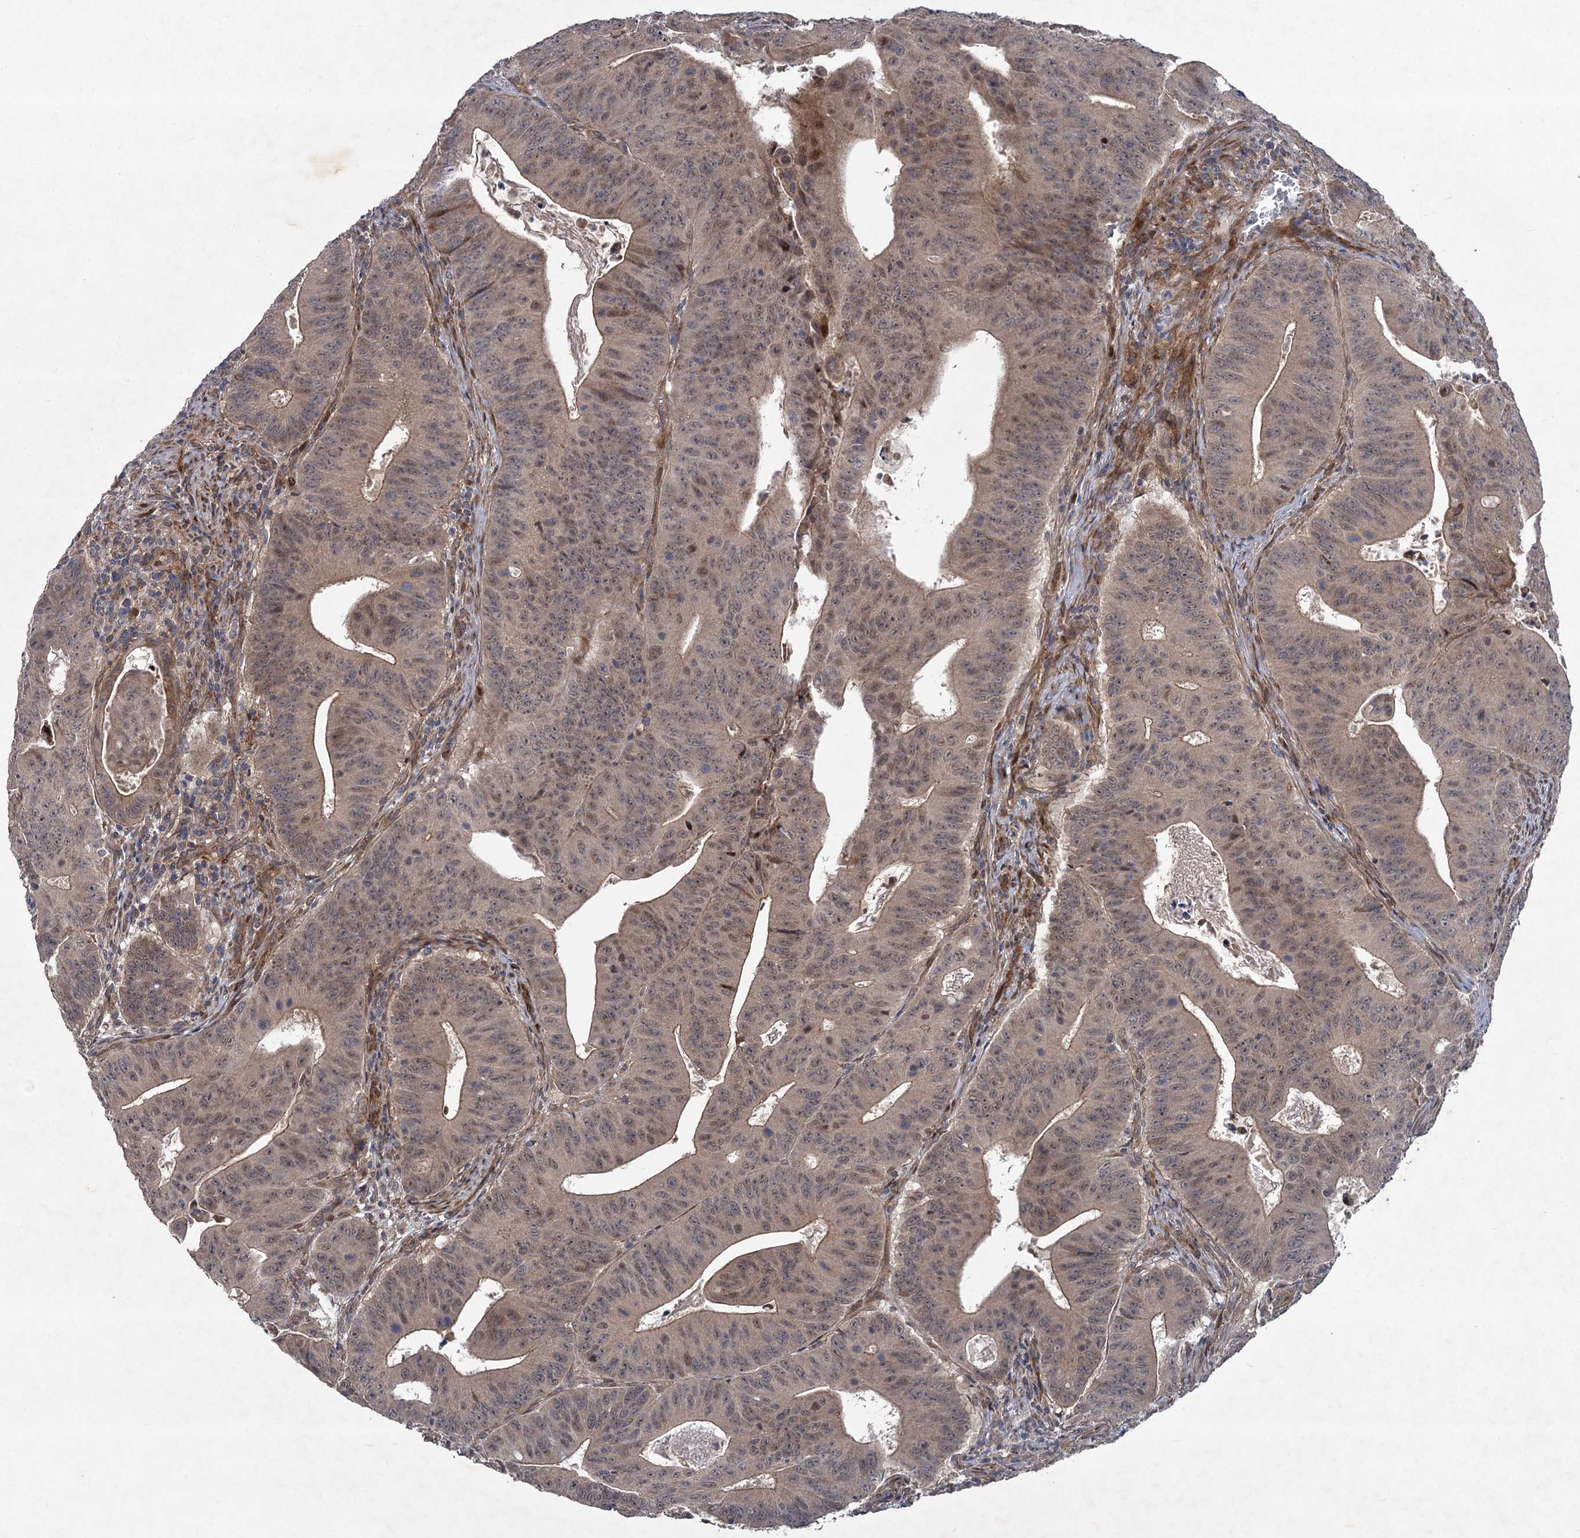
{"staining": {"intensity": "weak", "quantity": ">75%", "location": "cytoplasmic/membranous,nuclear"}, "tissue": "colorectal cancer", "cell_type": "Tumor cells", "image_type": "cancer", "snomed": [{"axis": "morphology", "description": "Adenocarcinoma, NOS"}, {"axis": "topography", "description": "Rectum"}], "caption": "A brown stain shows weak cytoplasmic/membranous and nuclear staining of a protein in adenocarcinoma (colorectal) tumor cells. (DAB (3,3'-diaminobenzidine) = brown stain, brightfield microscopy at high magnification).", "gene": "NUDT22", "patient": {"sex": "female", "age": 75}}